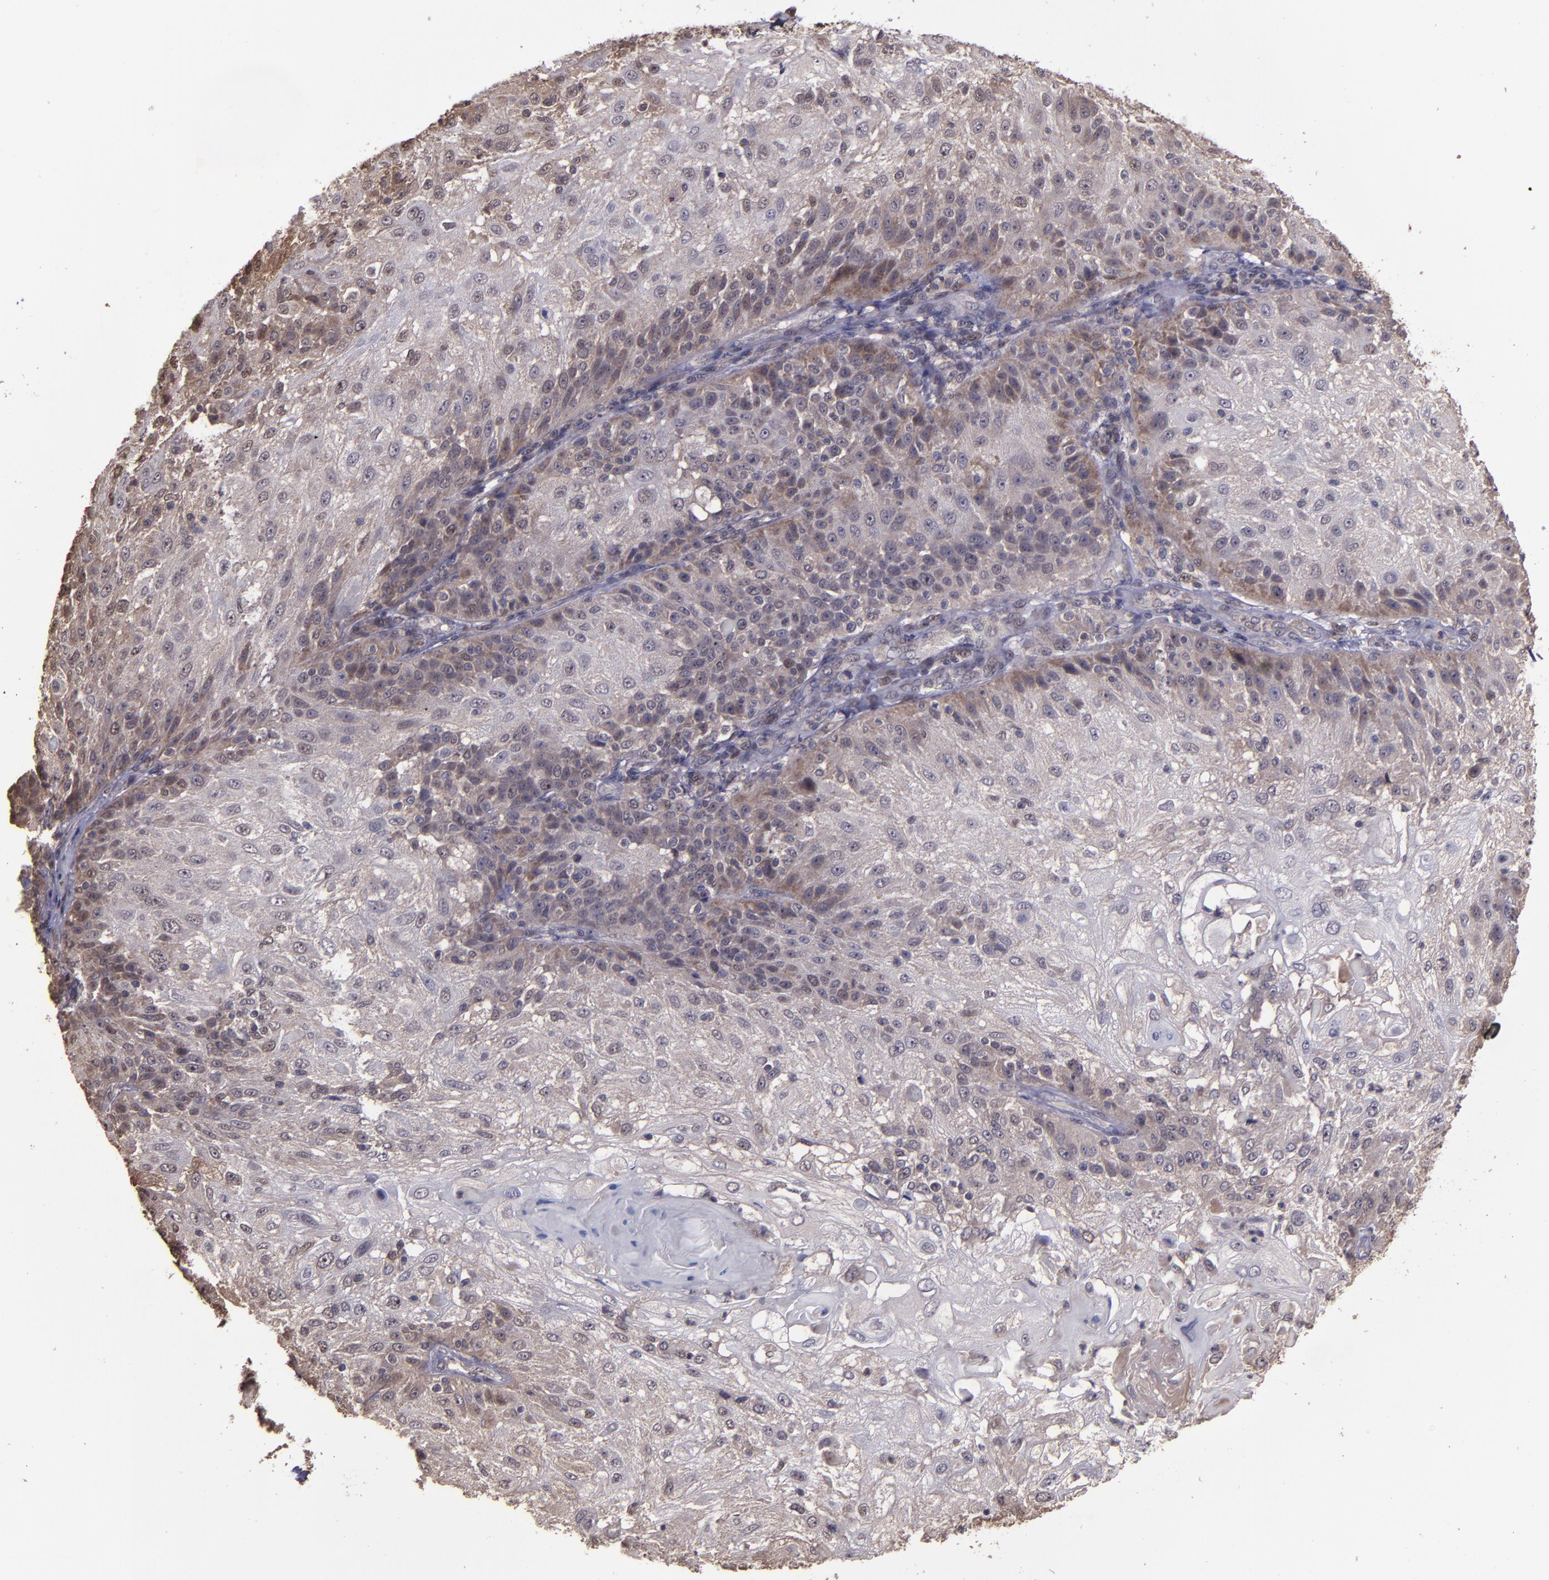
{"staining": {"intensity": "moderate", "quantity": "25%-75%", "location": "cytoplasmic/membranous,nuclear"}, "tissue": "skin cancer", "cell_type": "Tumor cells", "image_type": "cancer", "snomed": [{"axis": "morphology", "description": "Normal tissue, NOS"}, {"axis": "morphology", "description": "Squamous cell carcinoma, NOS"}, {"axis": "topography", "description": "Skin"}], "caption": "Squamous cell carcinoma (skin) was stained to show a protein in brown. There is medium levels of moderate cytoplasmic/membranous and nuclear staining in approximately 25%-75% of tumor cells. (DAB = brown stain, brightfield microscopy at high magnification).", "gene": "SERPINF2", "patient": {"sex": "female", "age": 83}}